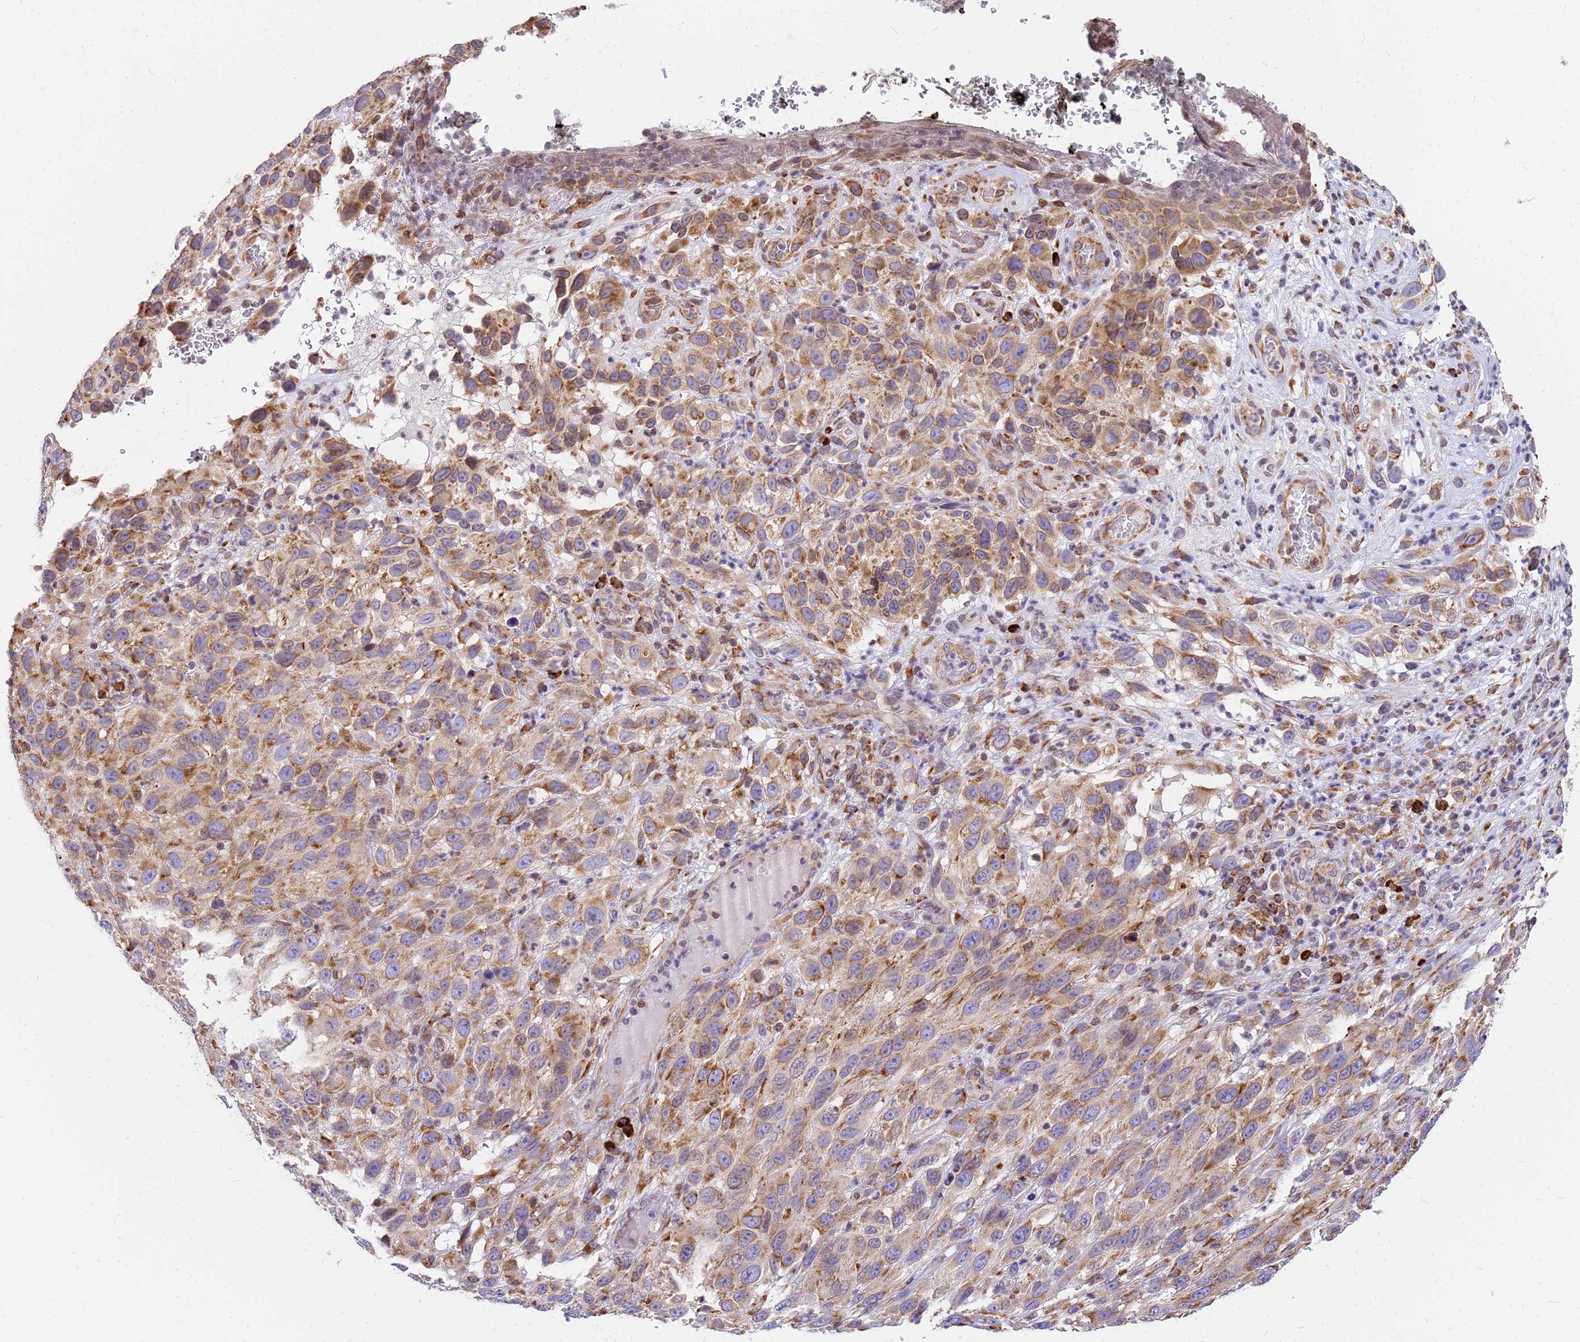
{"staining": {"intensity": "moderate", "quantity": ">75%", "location": "cytoplasmic/membranous"}, "tissue": "melanoma", "cell_type": "Tumor cells", "image_type": "cancer", "snomed": [{"axis": "morphology", "description": "Malignant melanoma, NOS"}, {"axis": "topography", "description": "Skin"}], "caption": "Tumor cells display medium levels of moderate cytoplasmic/membranous expression in approximately >75% of cells in human melanoma.", "gene": "SSR4", "patient": {"sex": "female", "age": 96}}